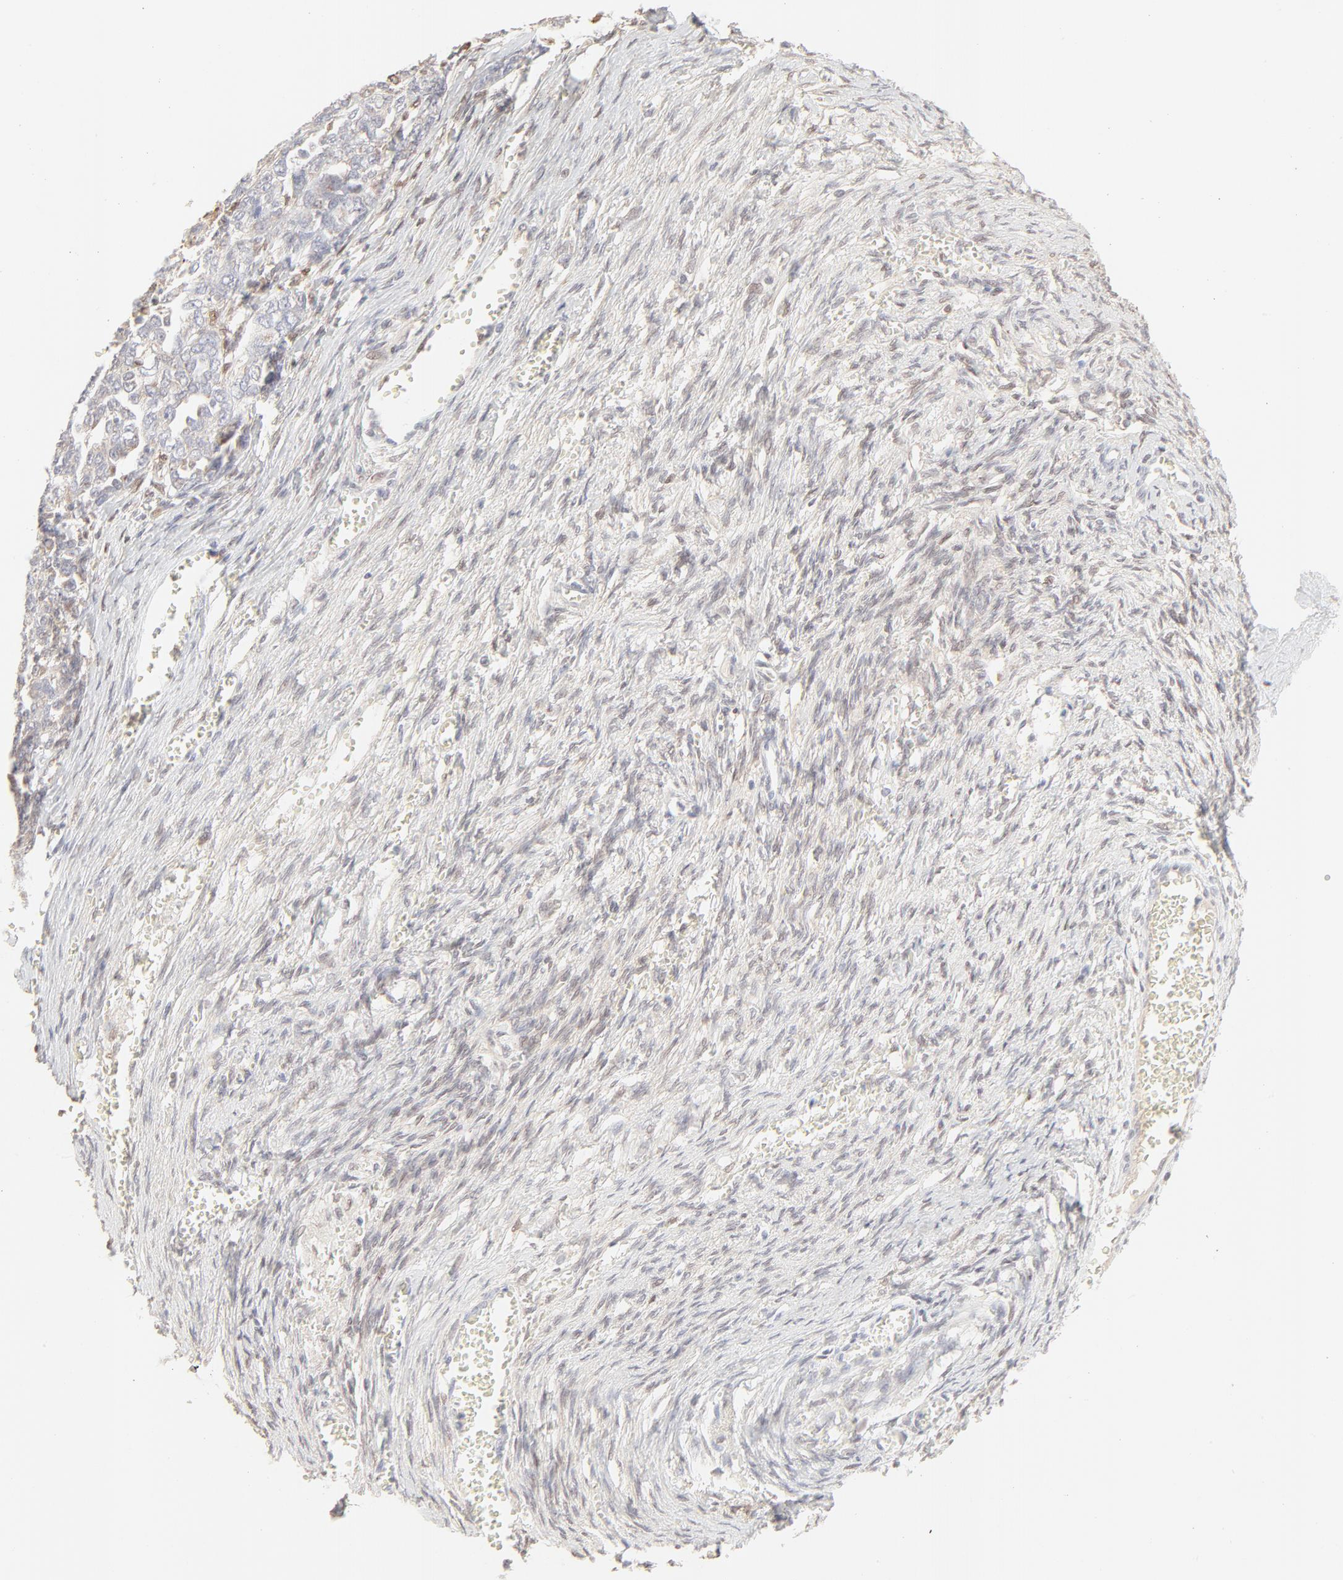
{"staining": {"intensity": "weak", "quantity": "<25%", "location": "cytoplasmic/membranous"}, "tissue": "ovarian cancer", "cell_type": "Tumor cells", "image_type": "cancer", "snomed": [{"axis": "morphology", "description": "Cystadenocarcinoma, serous, NOS"}, {"axis": "topography", "description": "Ovary"}], "caption": "Immunohistochemistry histopathology image of ovarian cancer stained for a protein (brown), which displays no positivity in tumor cells. (Brightfield microscopy of DAB immunohistochemistry (IHC) at high magnification).", "gene": "LGALS2", "patient": {"sex": "female", "age": 69}}